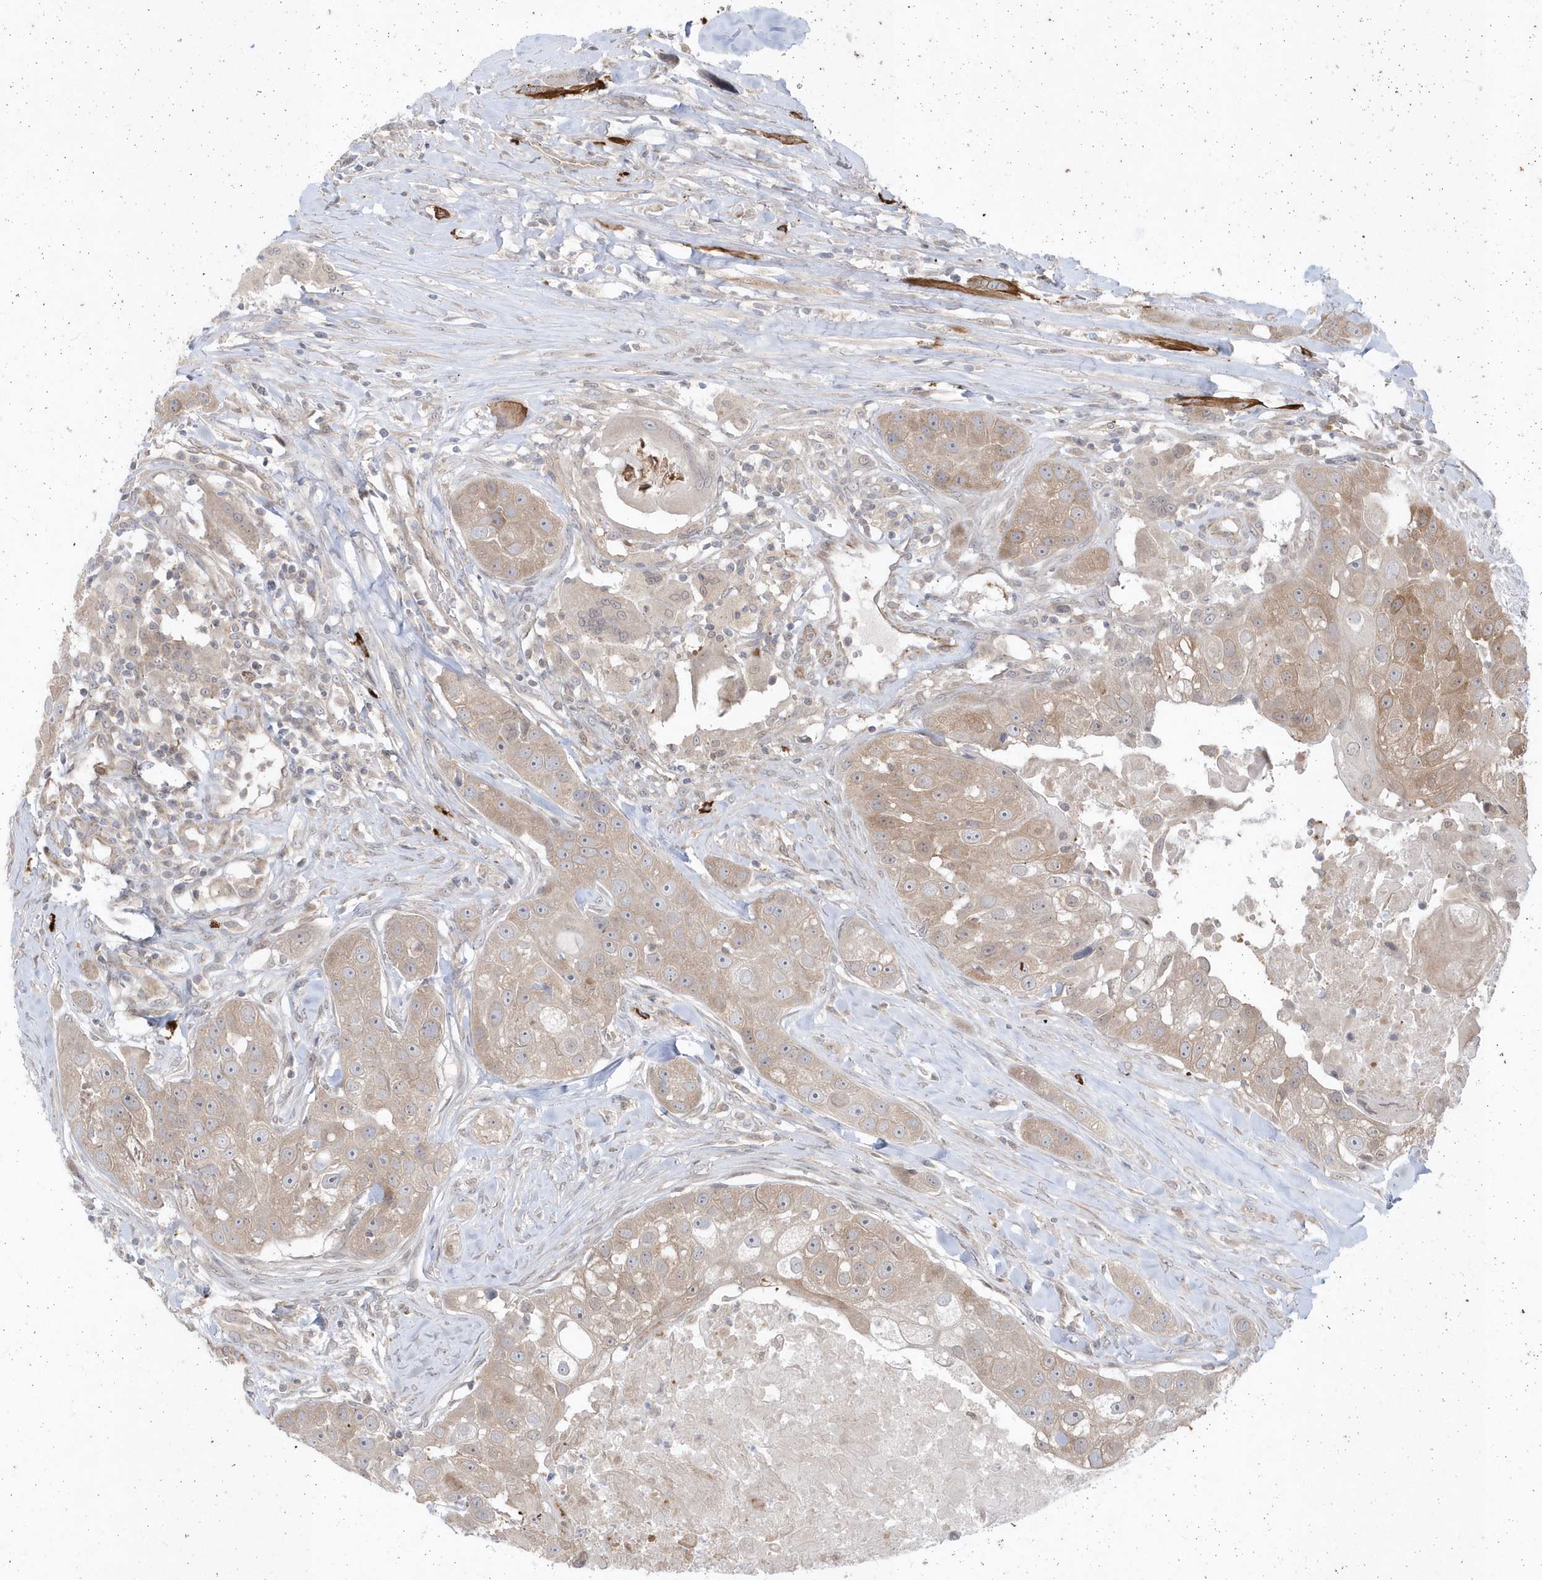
{"staining": {"intensity": "weak", "quantity": "25%-75%", "location": "cytoplasmic/membranous"}, "tissue": "head and neck cancer", "cell_type": "Tumor cells", "image_type": "cancer", "snomed": [{"axis": "morphology", "description": "Normal tissue, NOS"}, {"axis": "morphology", "description": "Squamous cell carcinoma, NOS"}, {"axis": "topography", "description": "Skeletal muscle"}, {"axis": "topography", "description": "Head-Neck"}], "caption": "Immunohistochemical staining of head and neck cancer demonstrates low levels of weak cytoplasmic/membranous positivity in approximately 25%-75% of tumor cells. Nuclei are stained in blue.", "gene": "DHX57", "patient": {"sex": "male", "age": 51}}